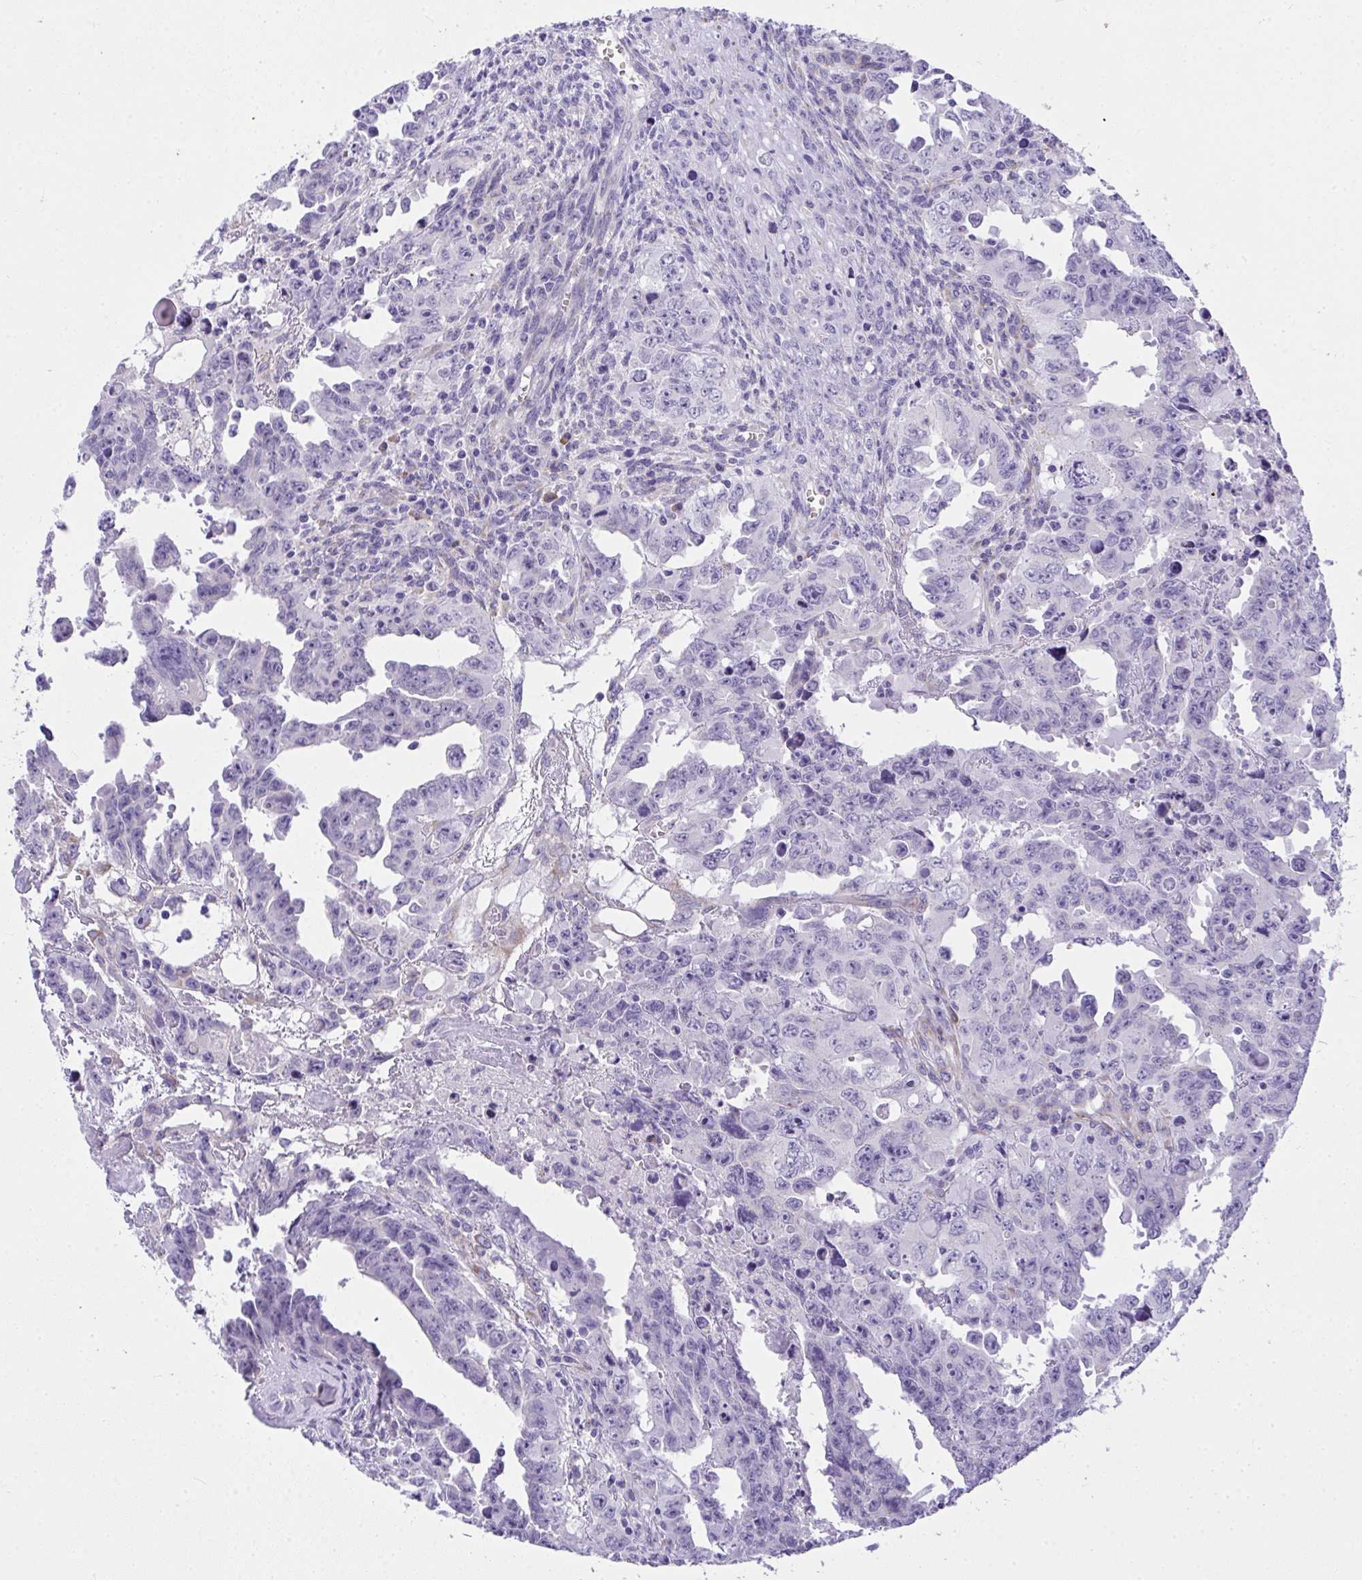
{"staining": {"intensity": "negative", "quantity": "none", "location": "none"}, "tissue": "testis cancer", "cell_type": "Tumor cells", "image_type": "cancer", "snomed": [{"axis": "morphology", "description": "Carcinoma, Embryonal, NOS"}, {"axis": "topography", "description": "Testis"}], "caption": "The image displays no significant staining in tumor cells of embryonal carcinoma (testis).", "gene": "ADRA2C", "patient": {"sex": "male", "age": 24}}